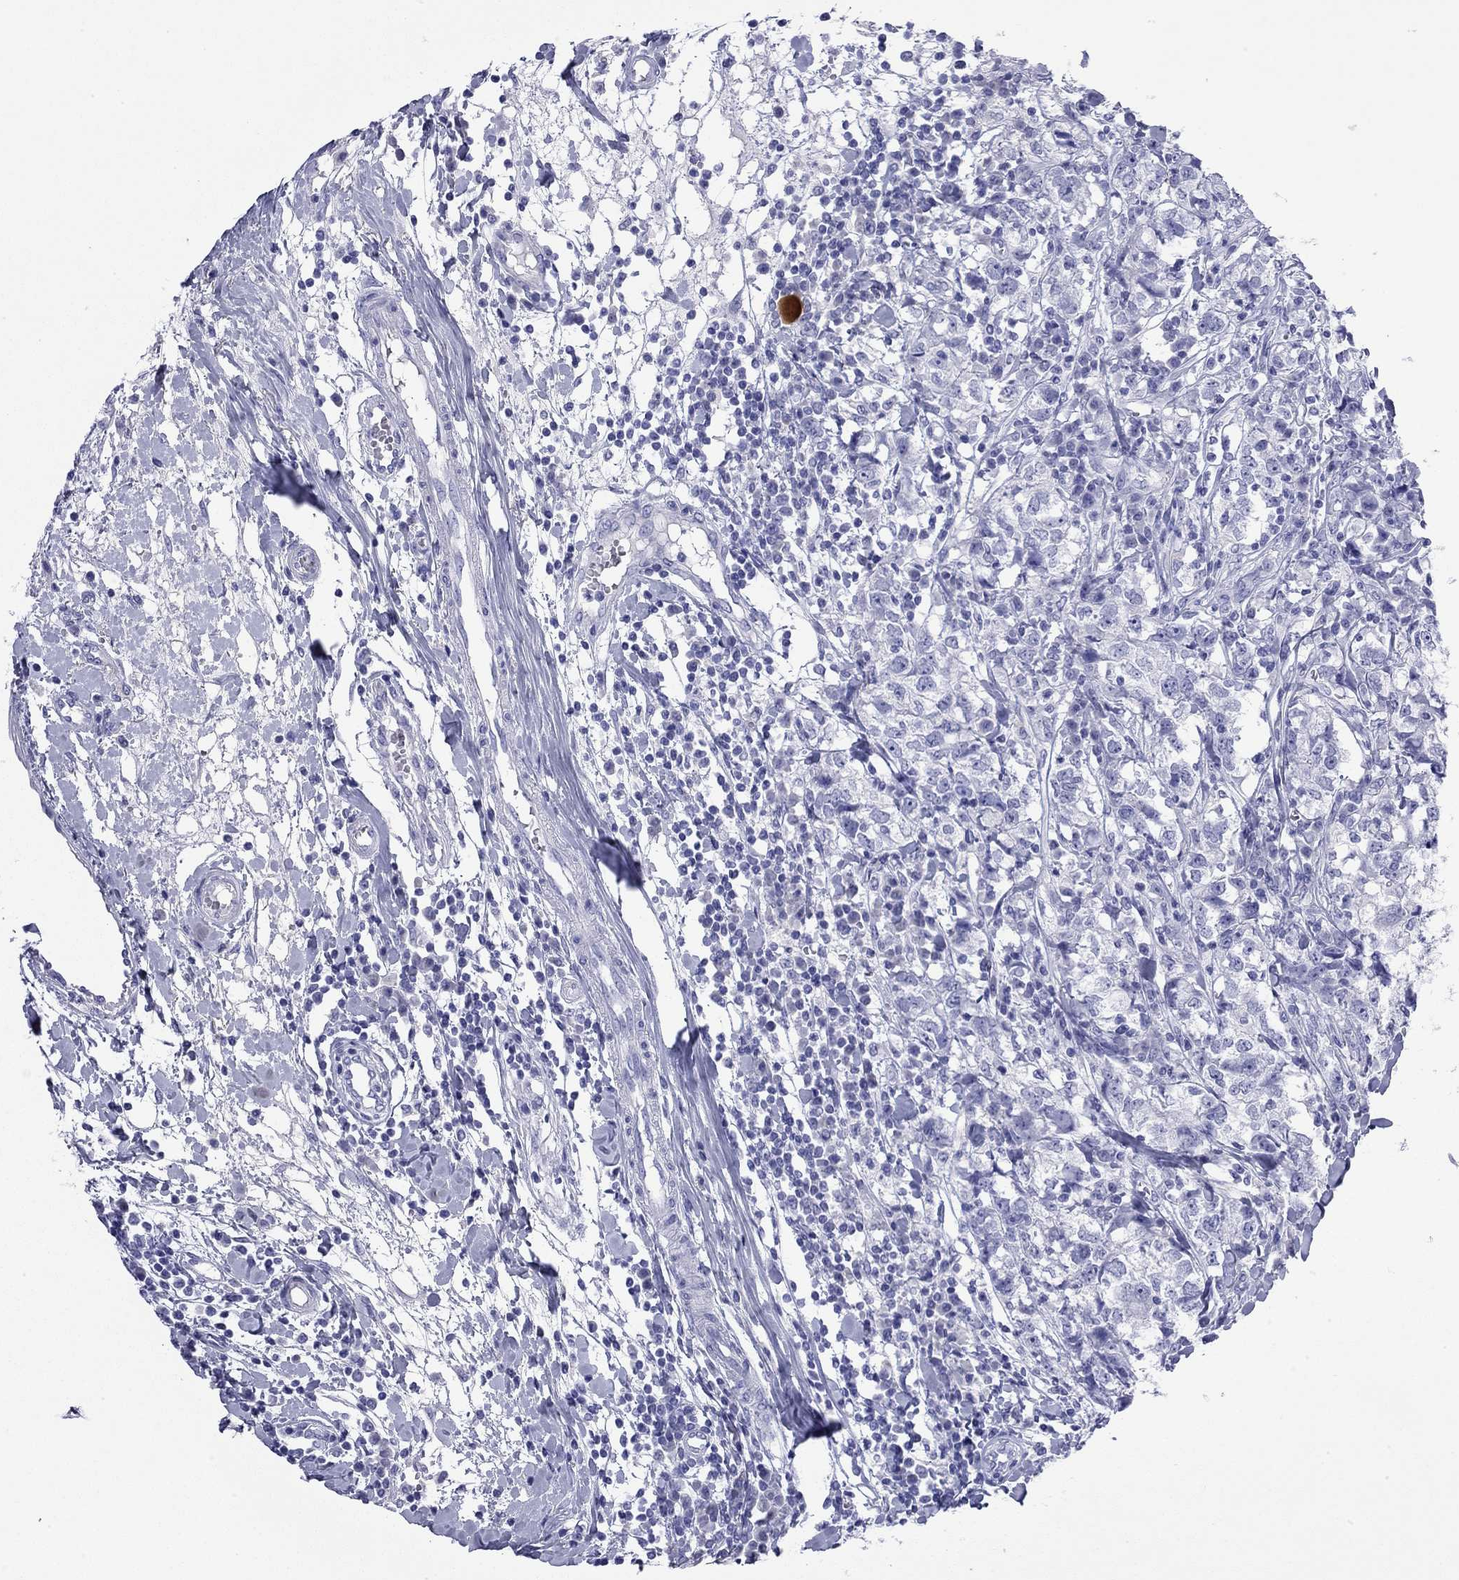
{"staining": {"intensity": "negative", "quantity": "none", "location": "none"}, "tissue": "breast cancer", "cell_type": "Tumor cells", "image_type": "cancer", "snomed": [{"axis": "morphology", "description": "Duct carcinoma"}, {"axis": "topography", "description": "Breast"}], "caption": "This is a histopathology image of IHC staining of invasive ductal carcinoma (breast), which shows no positivity in tumor cells.", "gene": "FIGLA", "patient": {"sex": "female", "age": 30}}